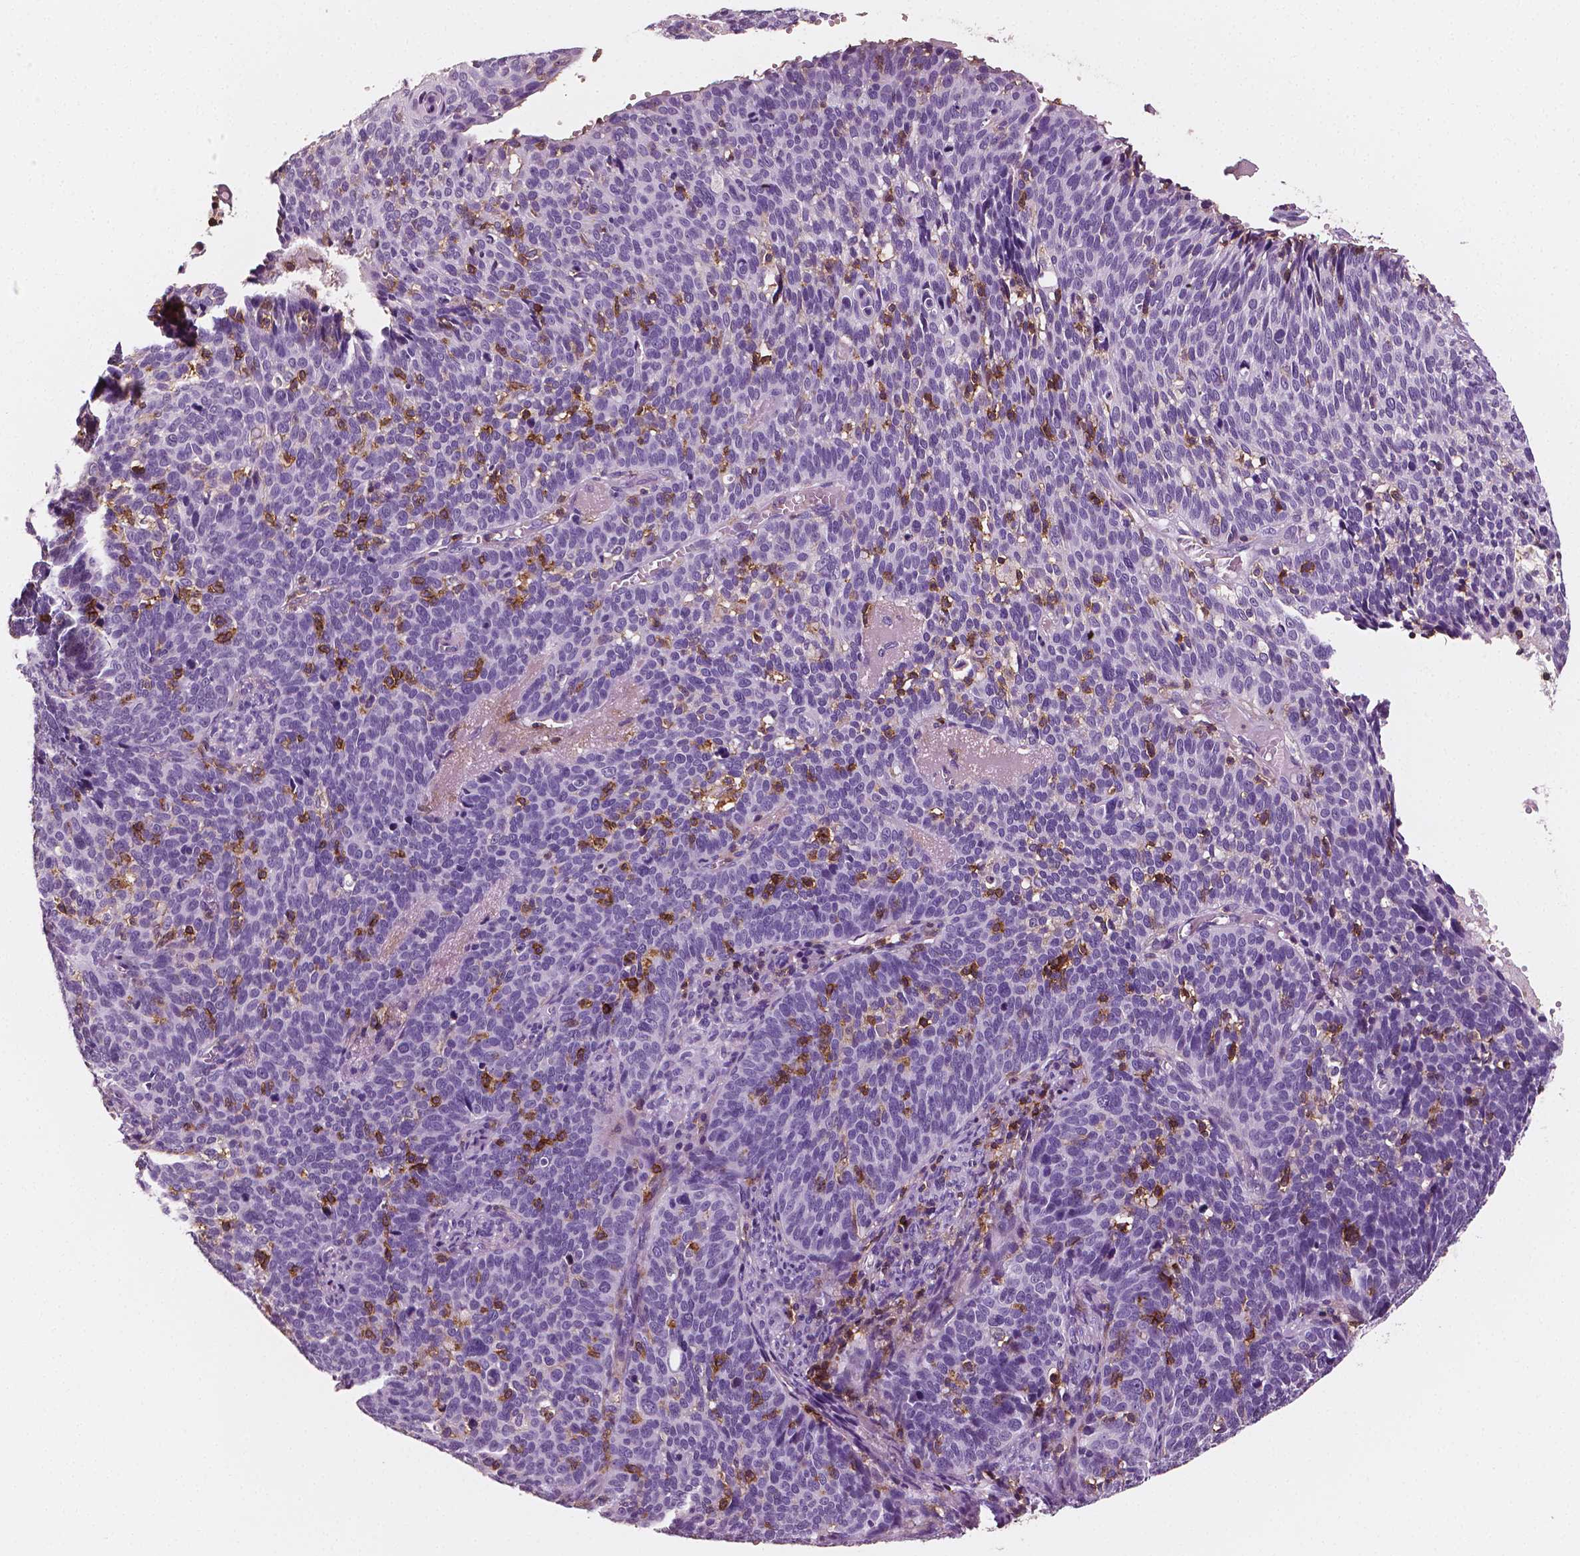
{"staining": {"intensity": "negative", "quantity": "none", "location": "none"}, "tissue": "cervical cancer", "cell_type": "Tumor cells", "image_type": "cancer", "snomed": [{"axis": "morphology", "description": "Normal tissue, NOS"}, {"axis": "morphology", "description": "Squamous cell carcinoma, NOS"}, {"axis": "topography", "description": "Cervix"}], "caption": "This is an IHC photomicrograph of human cervical squamous cell carcinoma. There is no expression in tumor cells.", "gene": "PTPRC", "patient": {"sex": "female", "age": 39}}